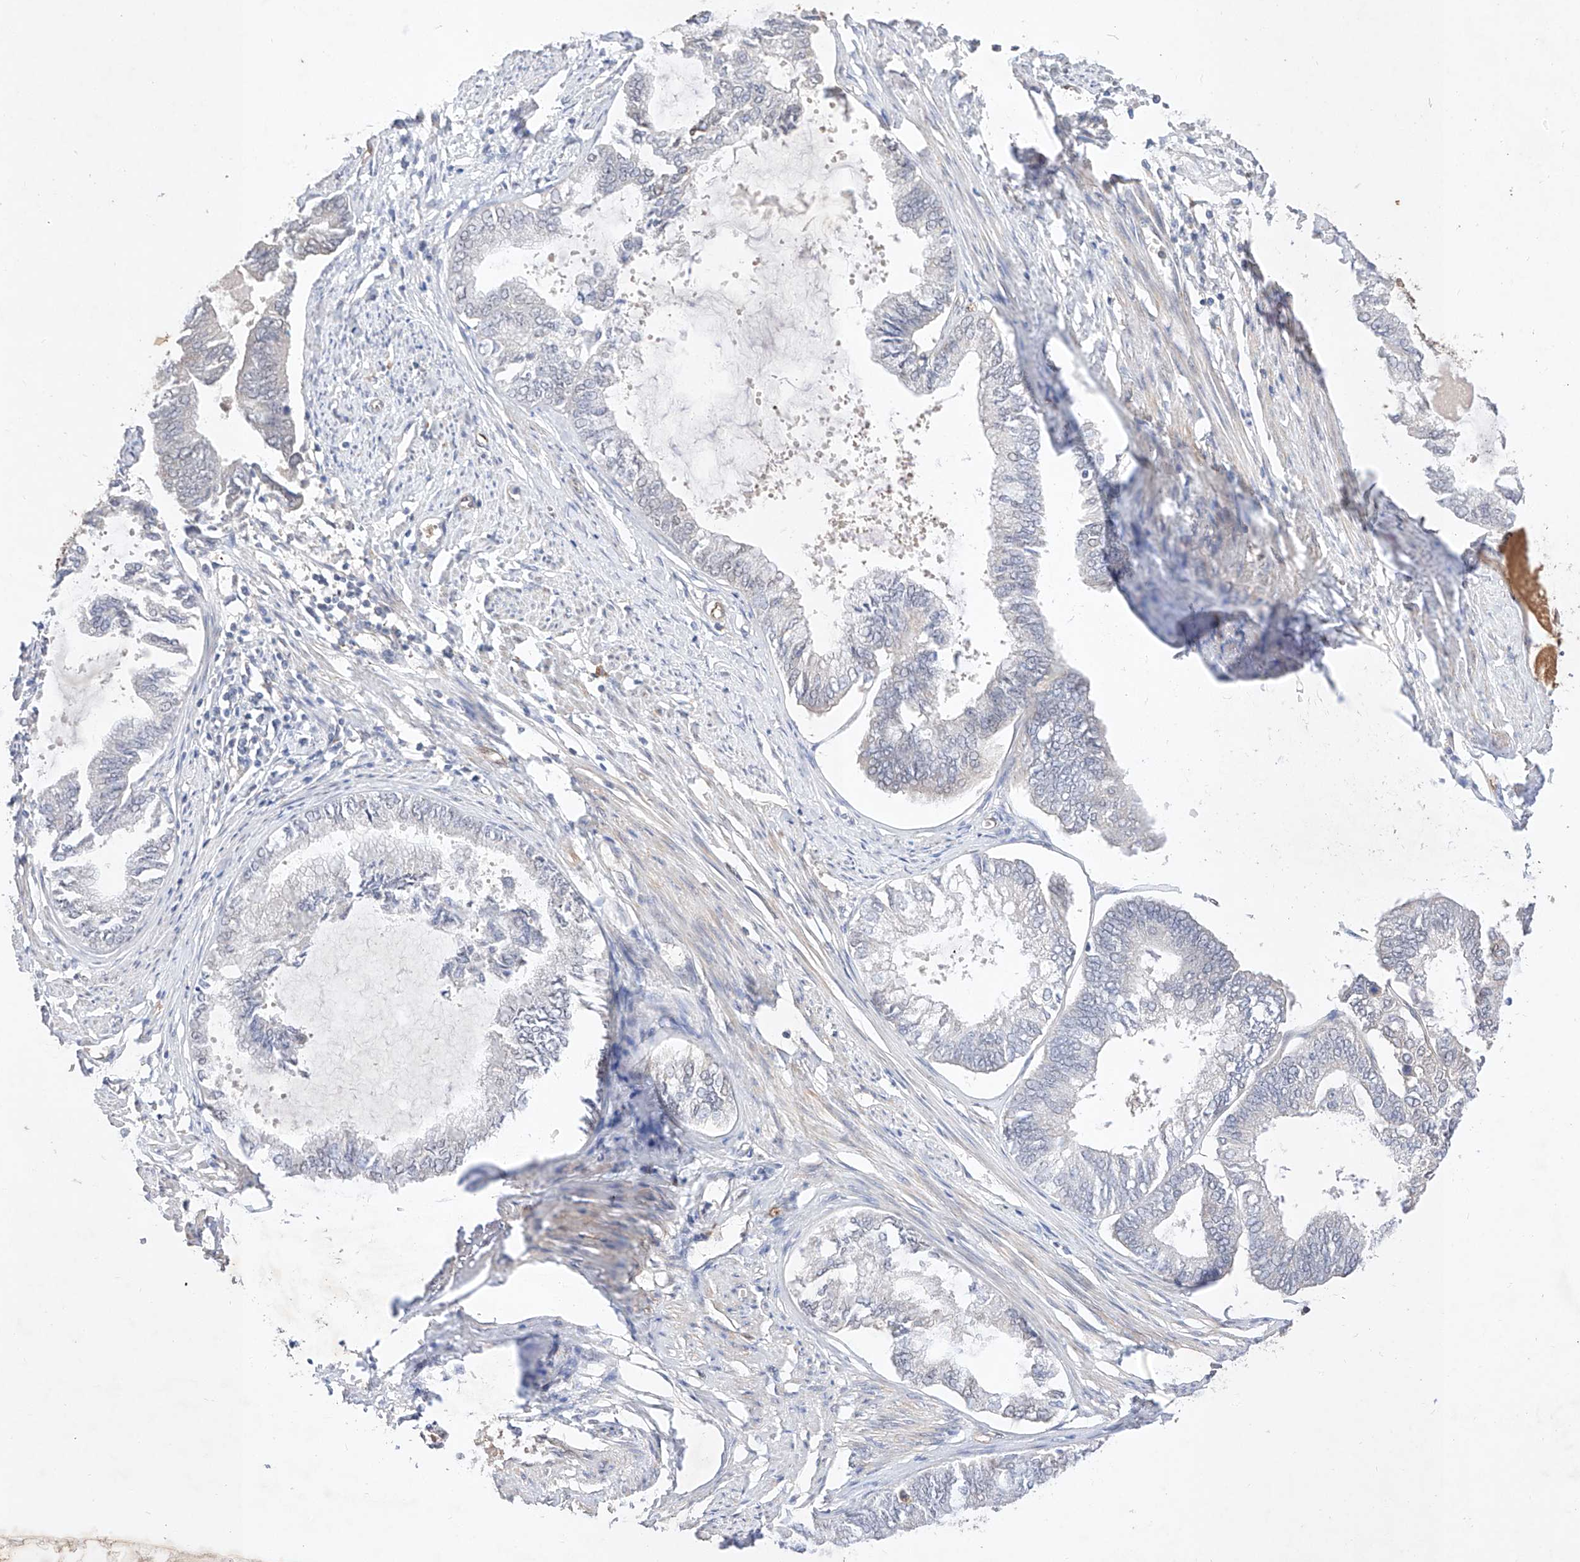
{"staining": {"intensity": "negative", "quantity": "none", "location": "none"}, "tissue": "endometrial cancer", "cell_type": "Tumor cells", "image_type": "cancer", "snomed": [{"axis": "morphology", "description": "Adenocarcinoma, NOS"}, {"axis": "topography", "description": "Endometrium"}], "caption": "A histopathology image of endometrial cancer stained for a protein exhibits no brown staining in tumor cells.", "gene": "ZNF124", "patient": {"sex": "female", "age": 86}}